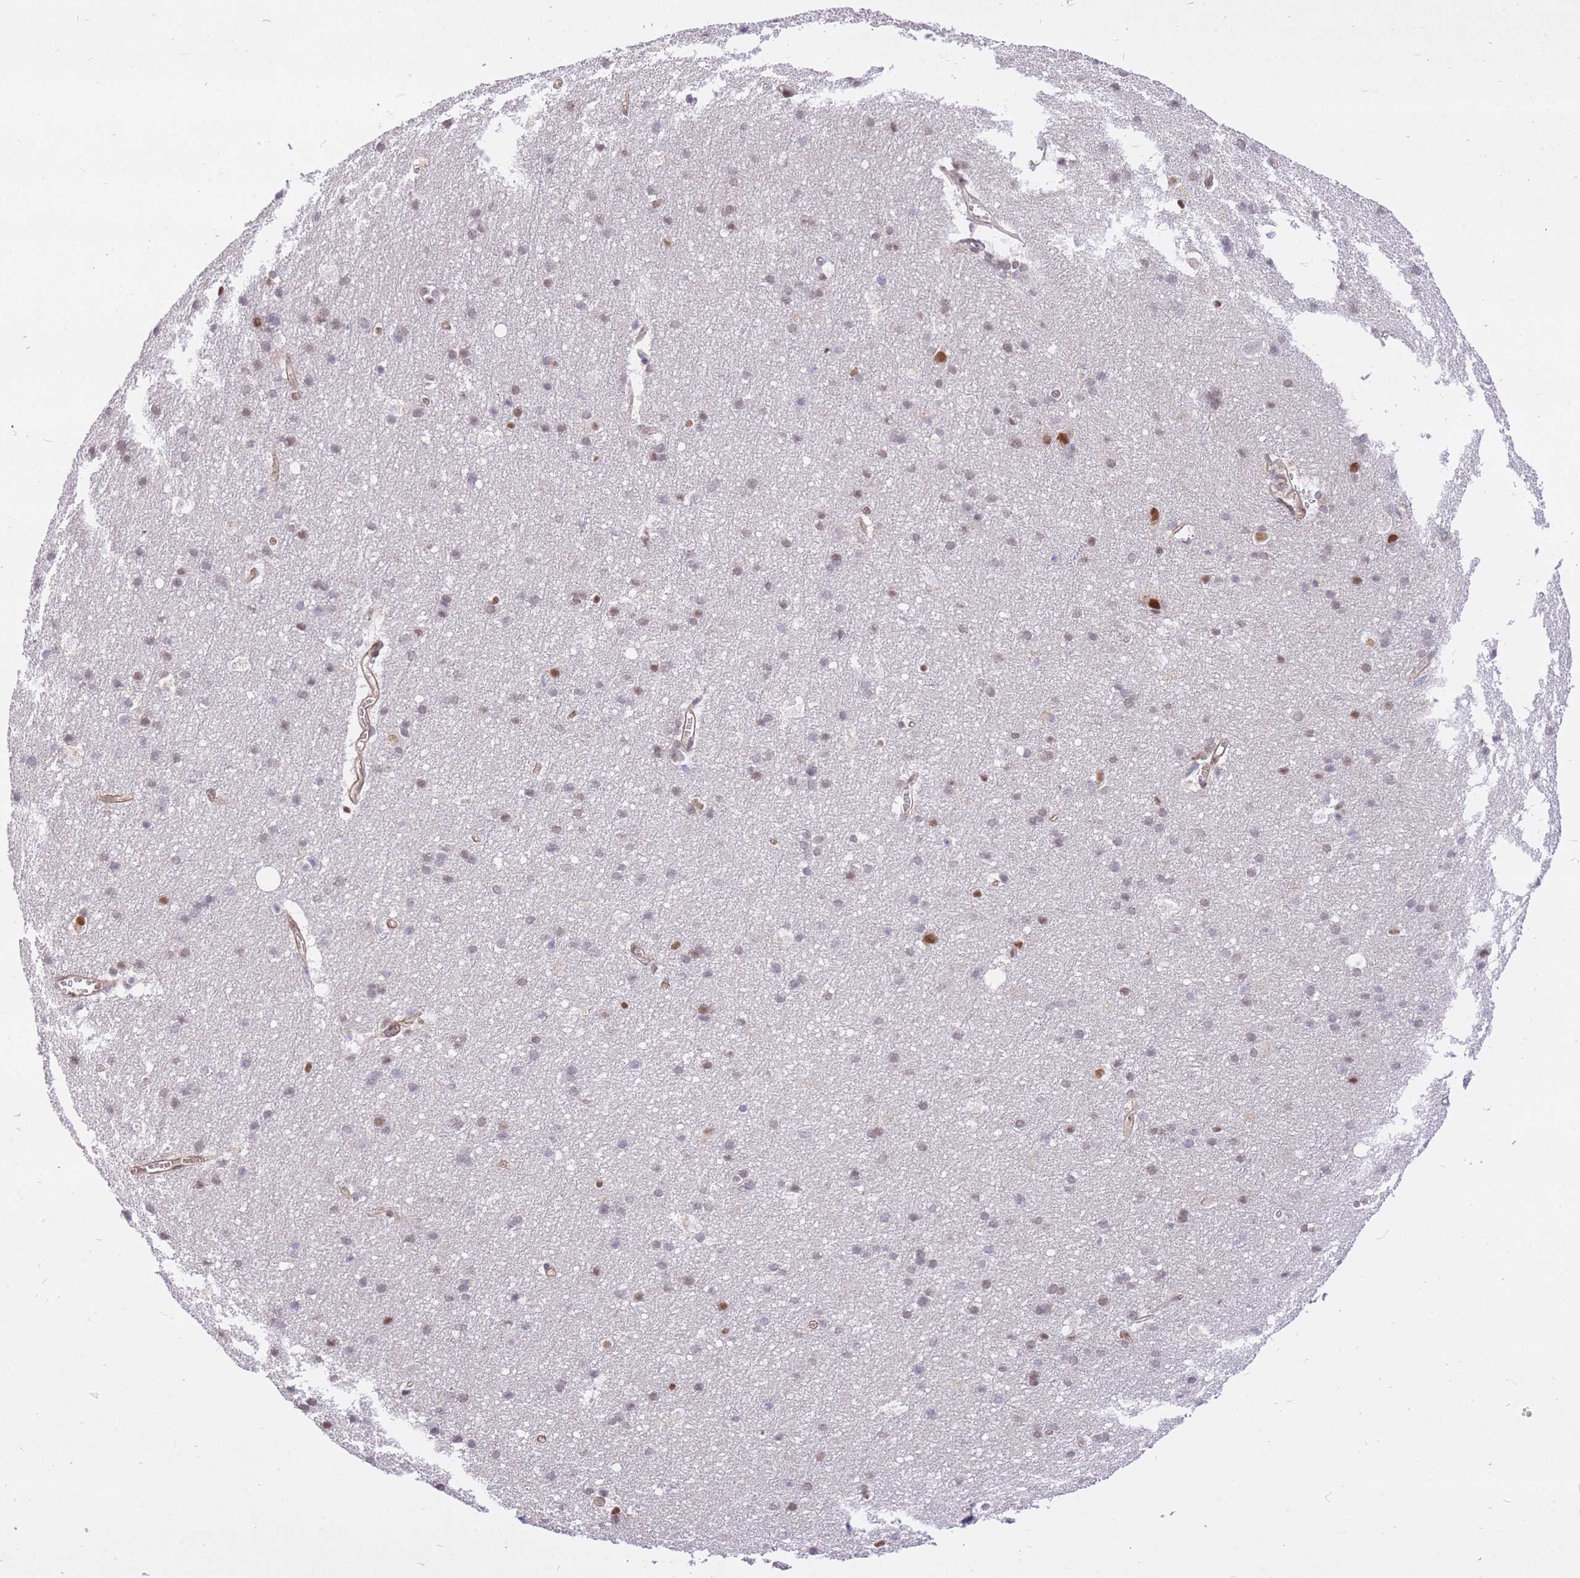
{"staining": {"intensity": "weak", "quantity": ">75%", "location": "cytoplasmic/membranous"}, "tissue": "cerebral cortex", "cell_type": "Endothelial cells", "image_type": "normal", "snomed": [{"axis": "morphology", "description": "Normal tissue, NOS"}, {"axis": "topography", "description": "Cerebral cortex"}], "caption": "A high-resolution image shows immunohistochemistry staining of unremarkable cerebral cortex, which shows weak cytoplasmic/membranous positivity in about >75% of endothelial cells.", "gene": "TLE2", "patient": {"sex": "male", "age": 54}}